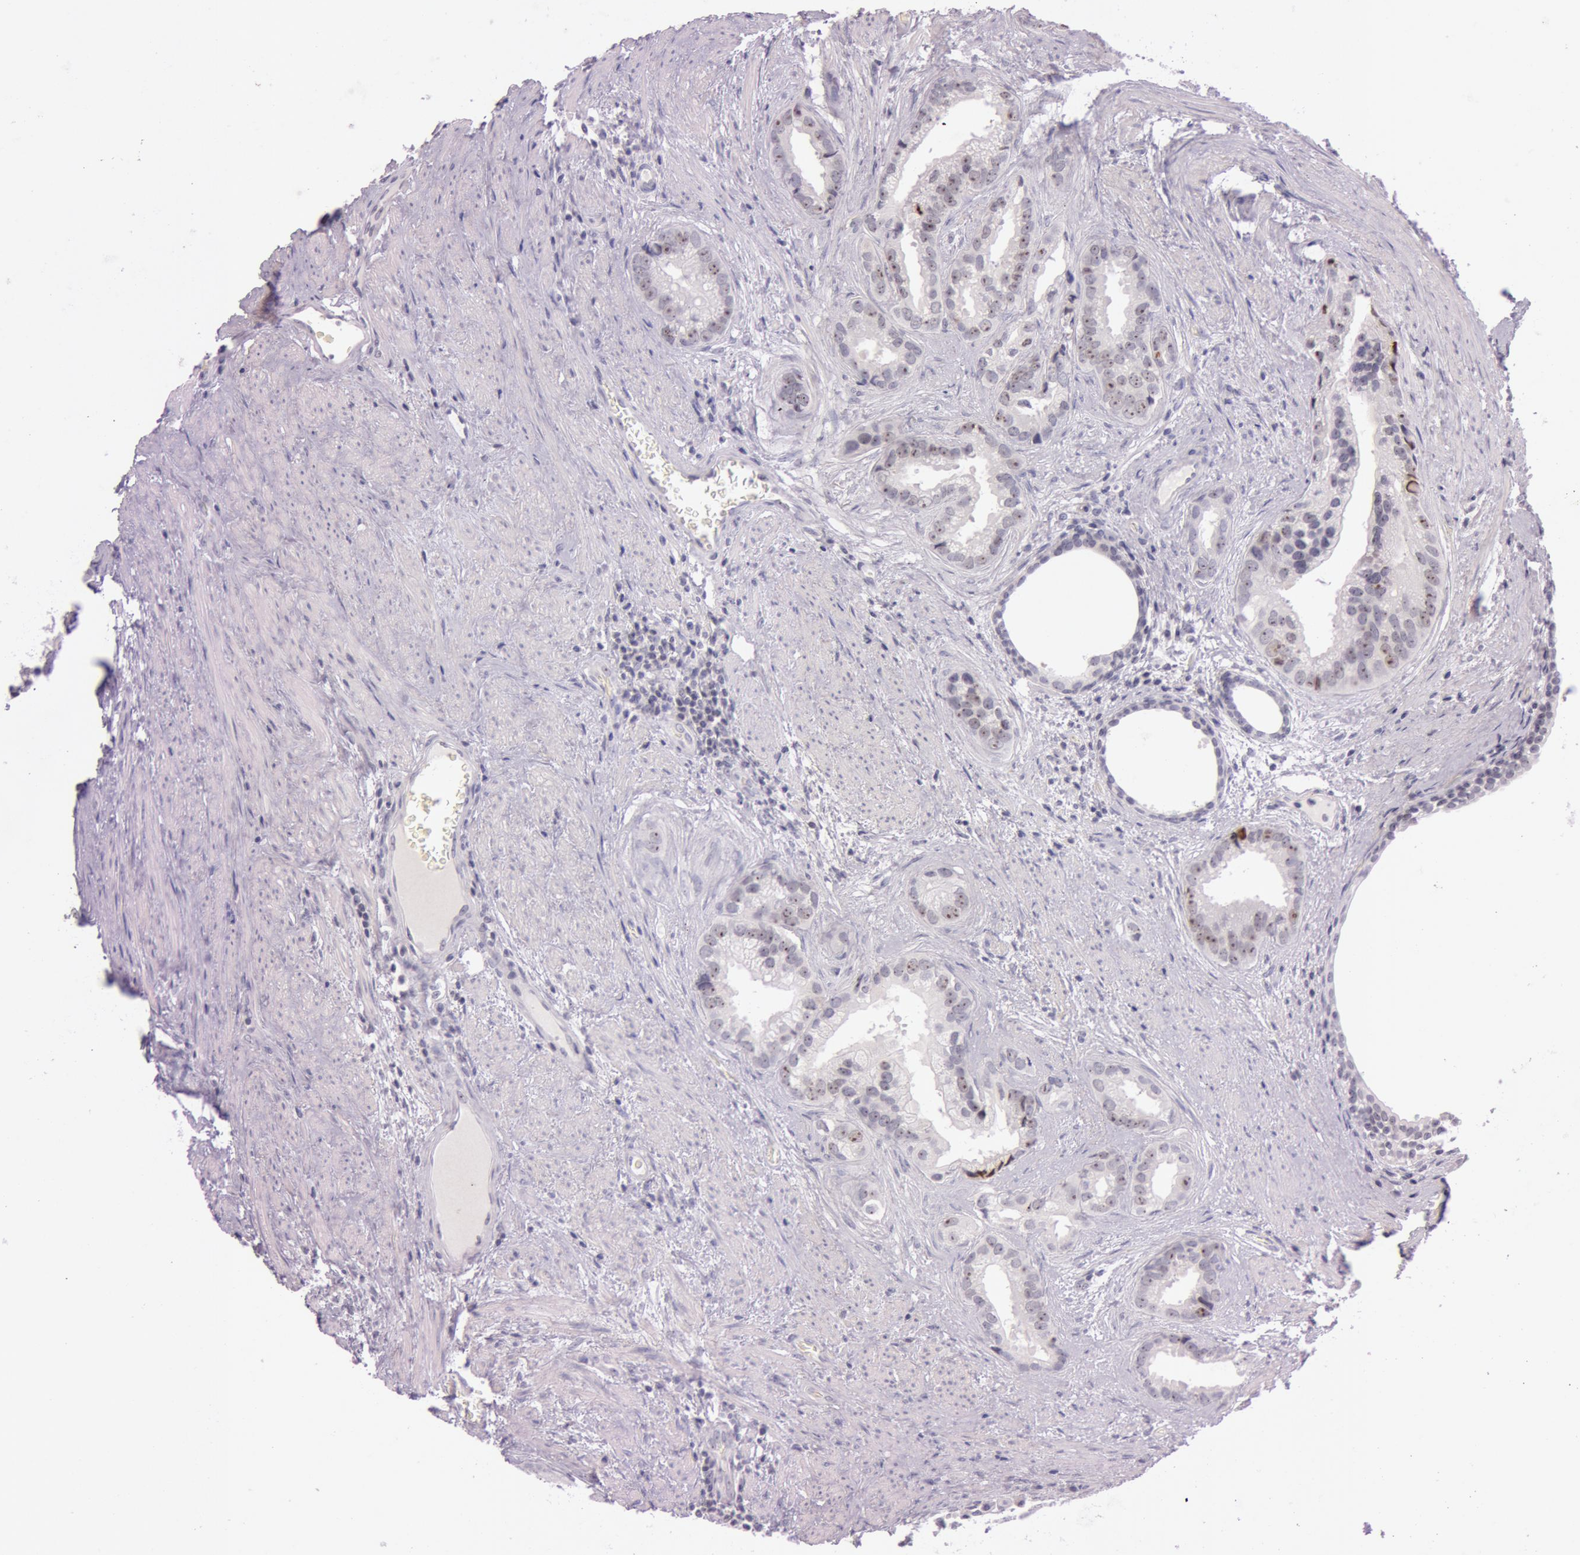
{"staining": {"intensity": "moderate", "quantity": ">75%", "location": "nuclear"}, "tissue": "prostate cancer", "cell_type": "Tumor cells", "image_type": "cancer", "snomed": [{"axis": "morphology", "description": "Adenocarcinoma, Low grade"}, {"axis": "topography", "description": "Prostate"}], "caption": "DAB (3,3'-diaminobenzidine) immunohistochemical staining of human prostate adenocarcinoma (low-grade) reveals moderate nuclear protein staining in approximately >75% of tumor cells.", "gene": "FBL", "patient": {"sex": "male", "age": 71}}